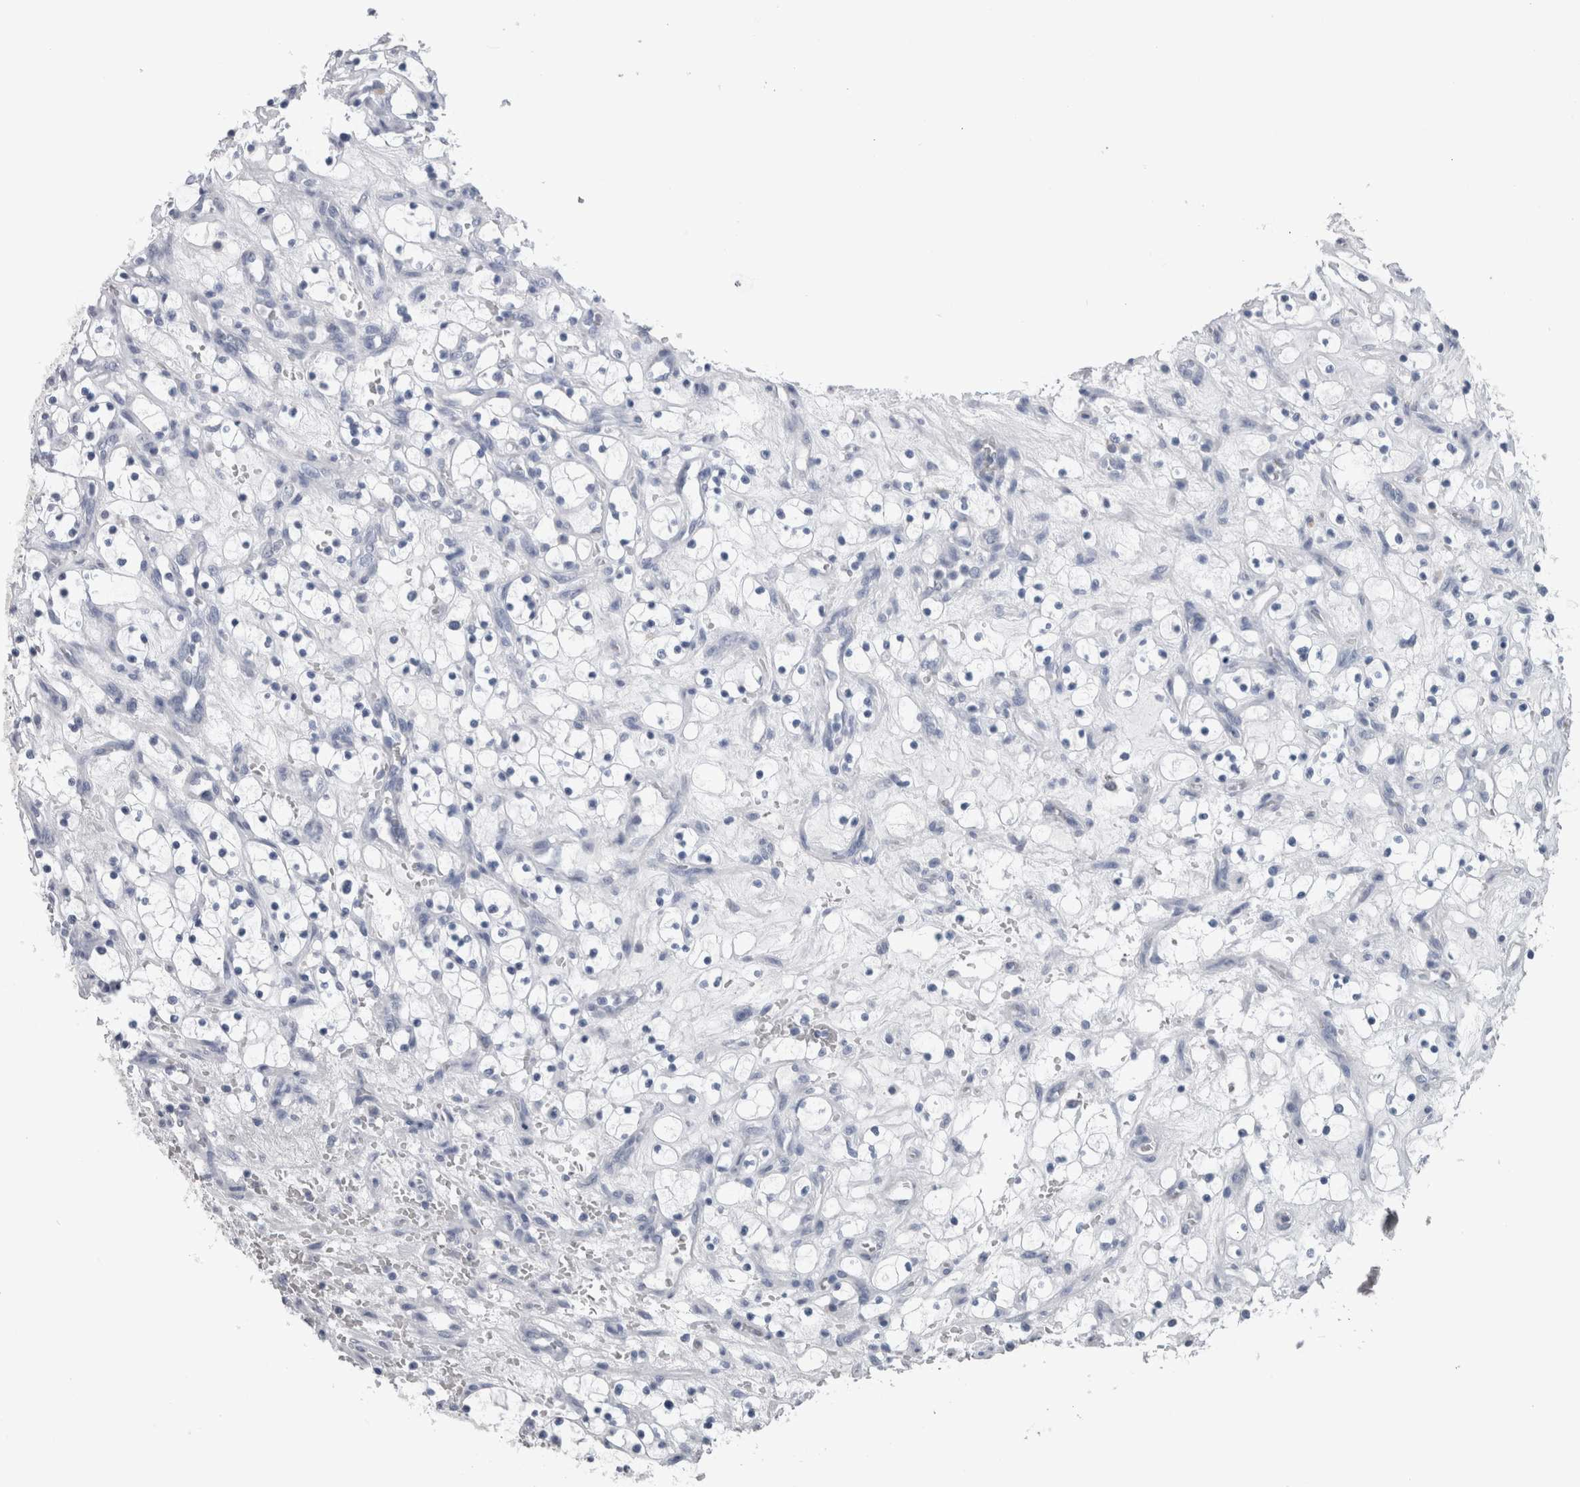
{"staining": {"intensity": "negative", "quantity": "none", "location": "none"}, "tissue": "renal cancer", "cell_type": "Tumor cells", "image_type": "cancer", "snomed": [{"axis": "morphology", "description": "Adenocarcinoma, NOS"}, {"axis": "topography", "description": "Kidney"}], "caption": "This is an immunohistochemistry image of human renal adenocarcinoma. There is no expression in tumor cells.", "gene": "CA8", "patient": {"sex": "female", "age": 69}}